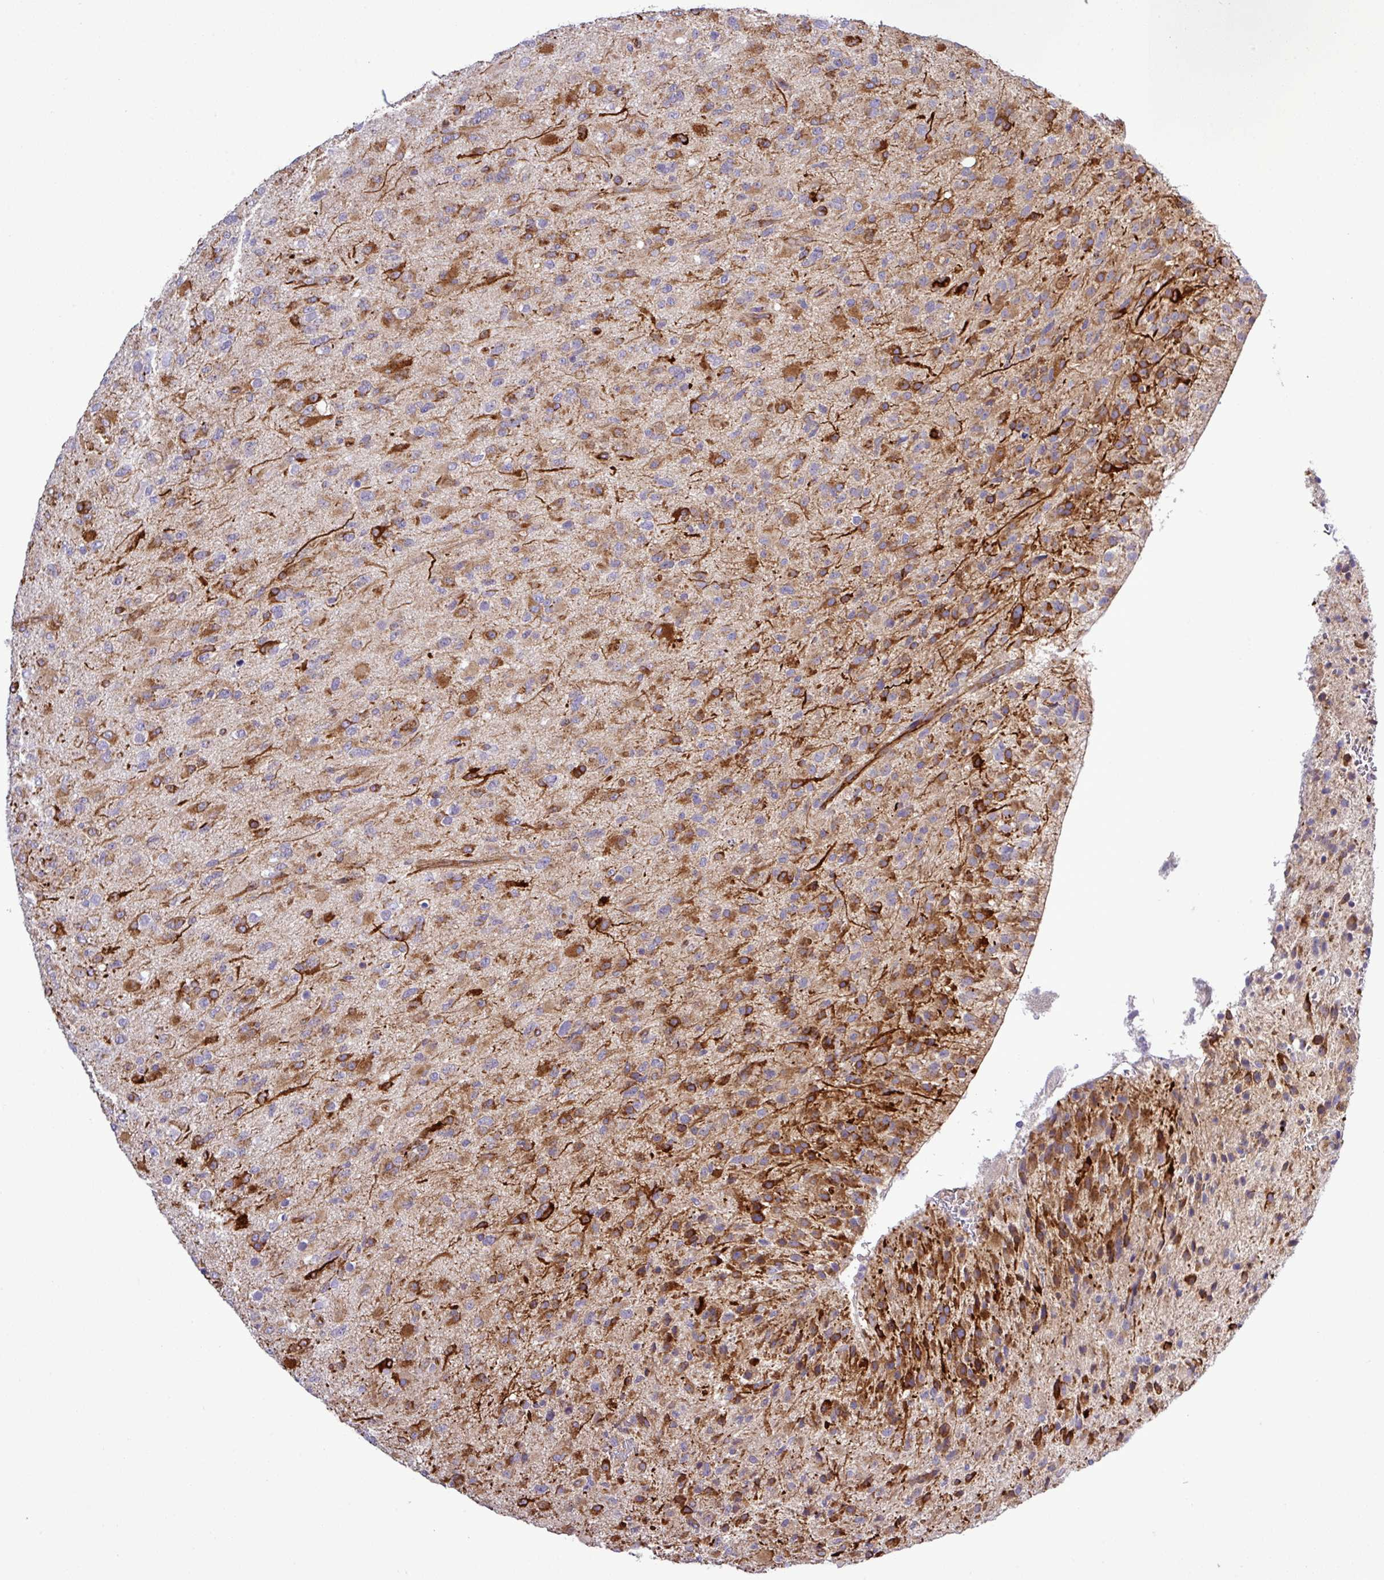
{"staining": {"intensity": "strong", "quantity": "<25%", "location": "cytoplasmic/membranous"}, "tissue": "glioma", "cell_type": "Tumor cells", "image_type": "cancer", "snomed": [{"axis": "morphology", "description": "Glioma, malignant, Low grade"}, {"axis": "topography", "description": "Brain"}], "caption": "Protein expression analysis of malignant low-grade glioma shows strong cytoplasmic/membranous expression in approximately <25% of tumor cells.", "gene": "CWH43", "patient": {"sex": "male", "age": 65}}